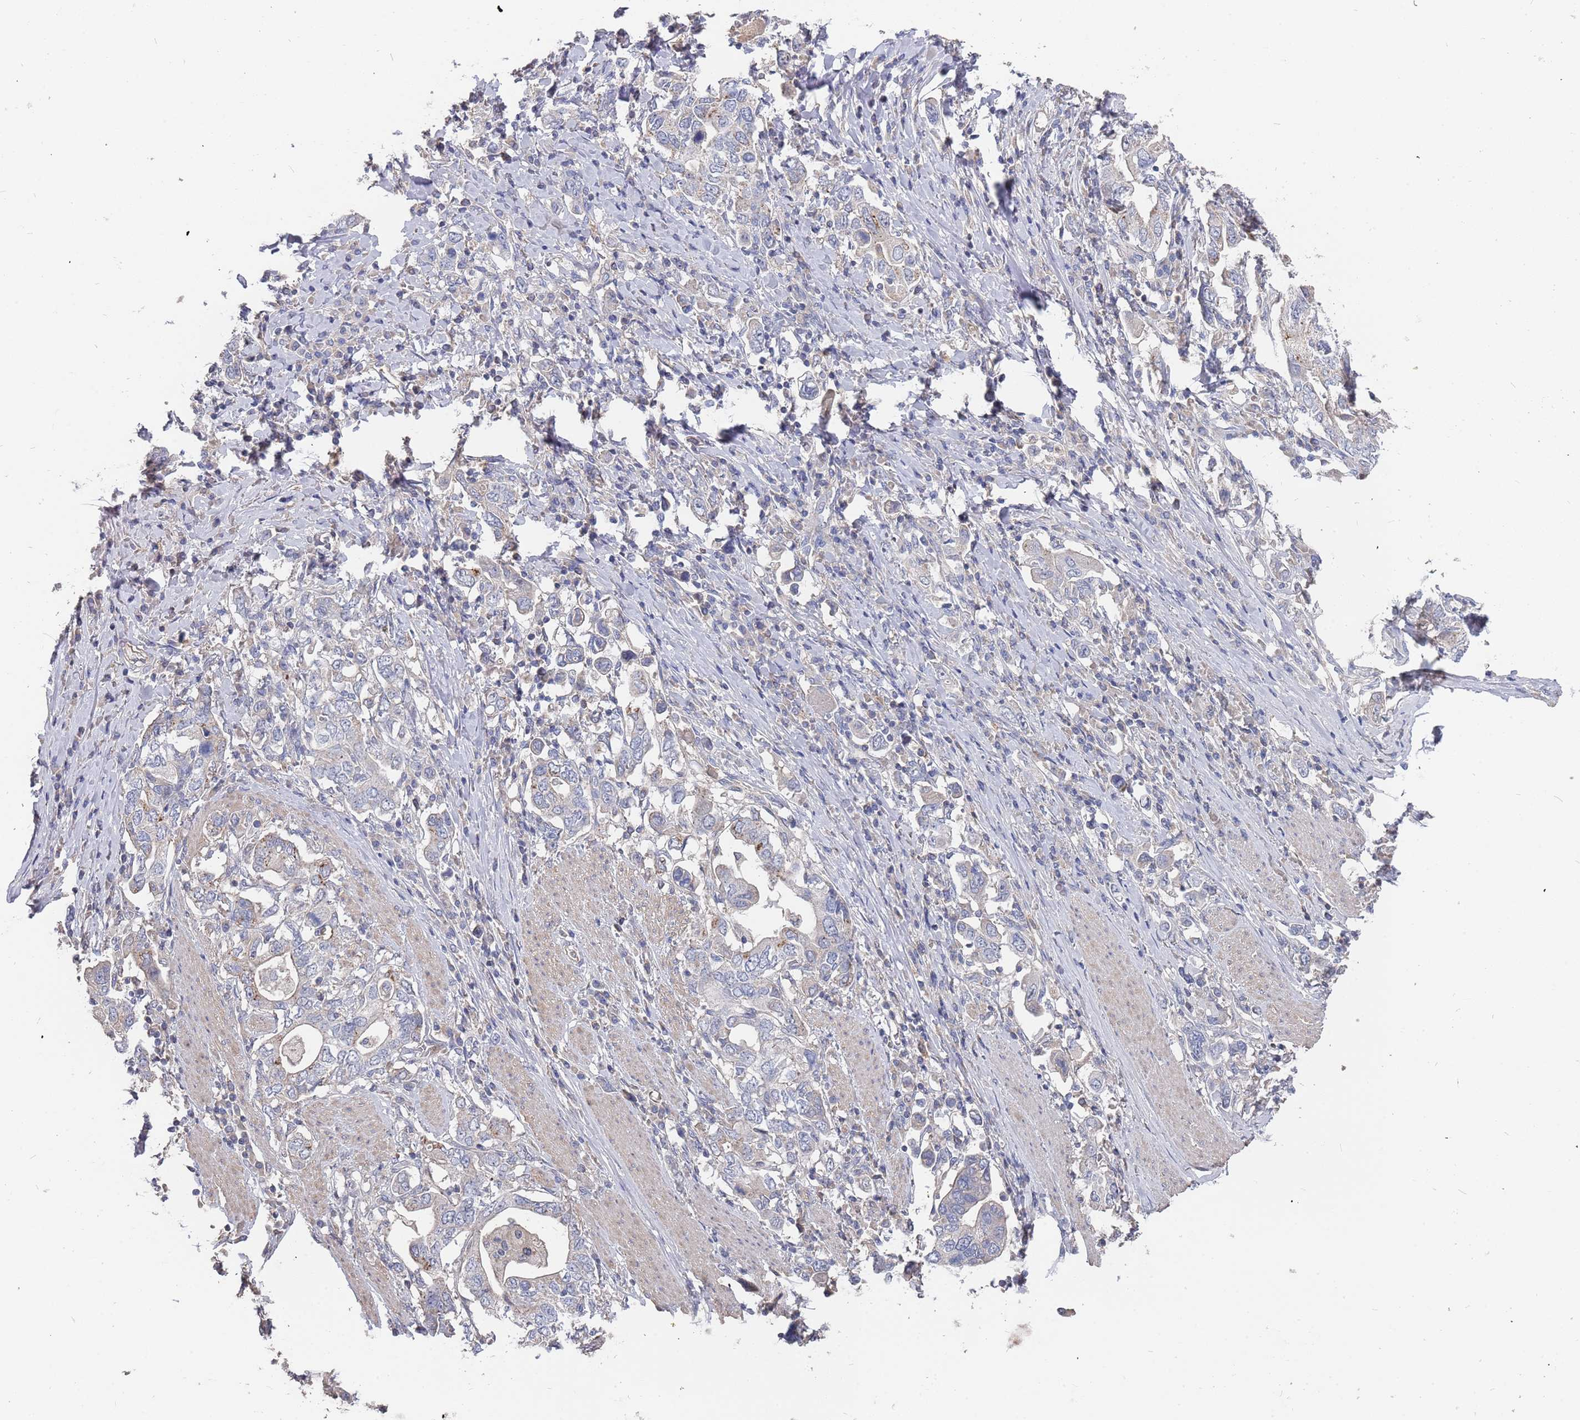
{"staining": {"intensity": "negative", "quantity": "none", "location": "none"}, "tissue": "stomach cancer", "cell_type": "Tumor cells", "image_type": "cancer", "snomed": [{"axis": "morphology", "description": "Adenocarcinoma, NOS"}, {"axis": "topography", "description": "Stomach, upper"}, {"axis": "topography", "description": "Stomach"}], "caption": "Immunohistochemistry image of adenocarcinoma (stomach) stained for a protein (brown), which reveals no positivity in tumor cells. (Brightfield microscopy of DAB (3,3'-diaminobenzidine) immunohistochemistry at high magnification).", "gene": "TCEANC2", "patient": {"sex": "male", "age": 62}}